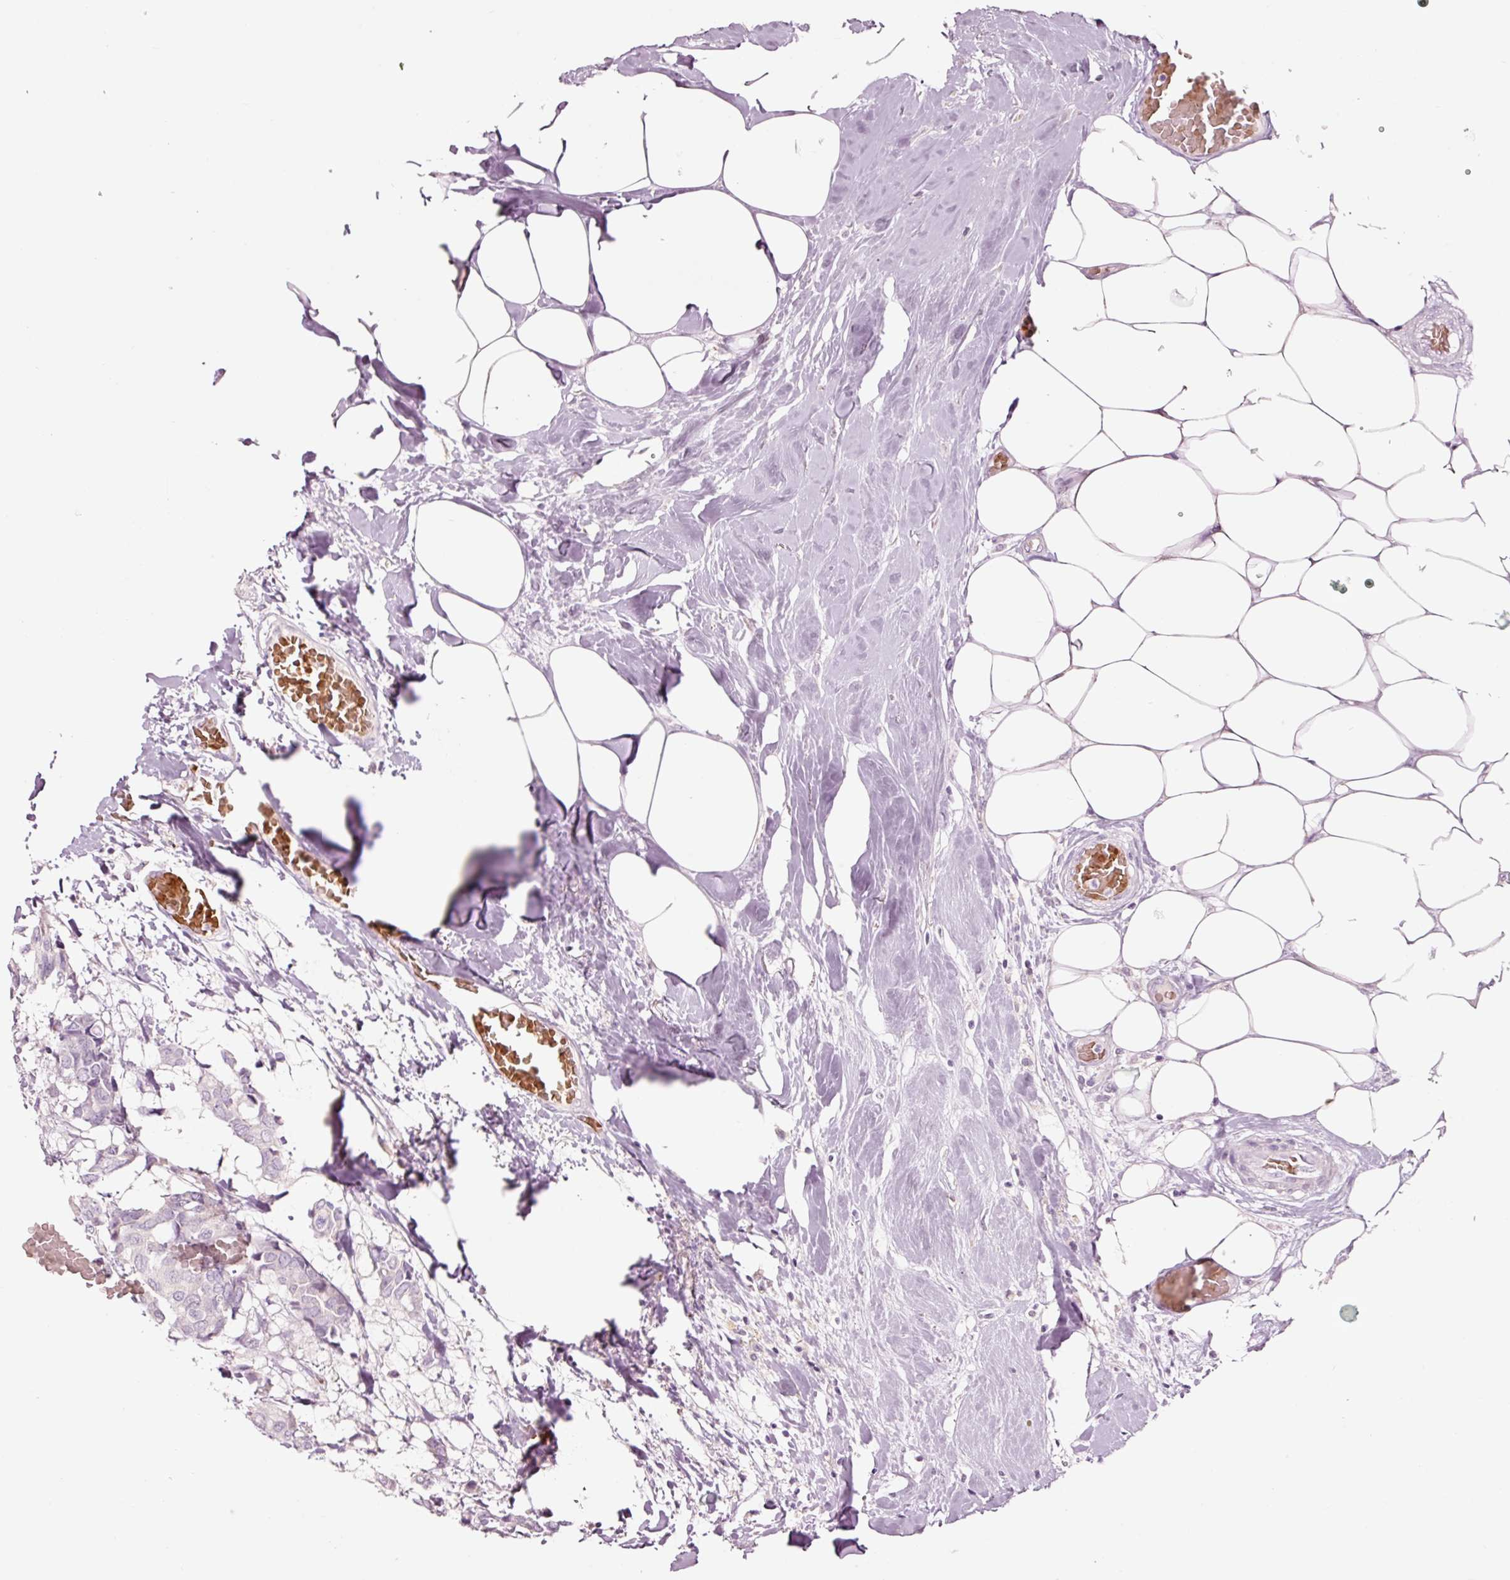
{"staining": {"intensity": "negative", "quantity": "none", "location": "none"}, "tissue": "breast cancer", "cell_type": "Tumor cells", "image_type": "cancer", "snomed": [{"axis": "morphology", "description": "Duct carcinoma"}, {"axis": "topography", "description": "Breast"}], "caption": "DAB (3,3'-diaminobenzidine) immunohistochemical staining of breast cancer reveals no significant expression in tumor cells. (Stains: DAB IHC with hematoxylin counter stain, Microscopy: brightfield microscopy at high magnification).", "gene": "LDHAL6B", "patient": {"sex": "female", "age": 75}}